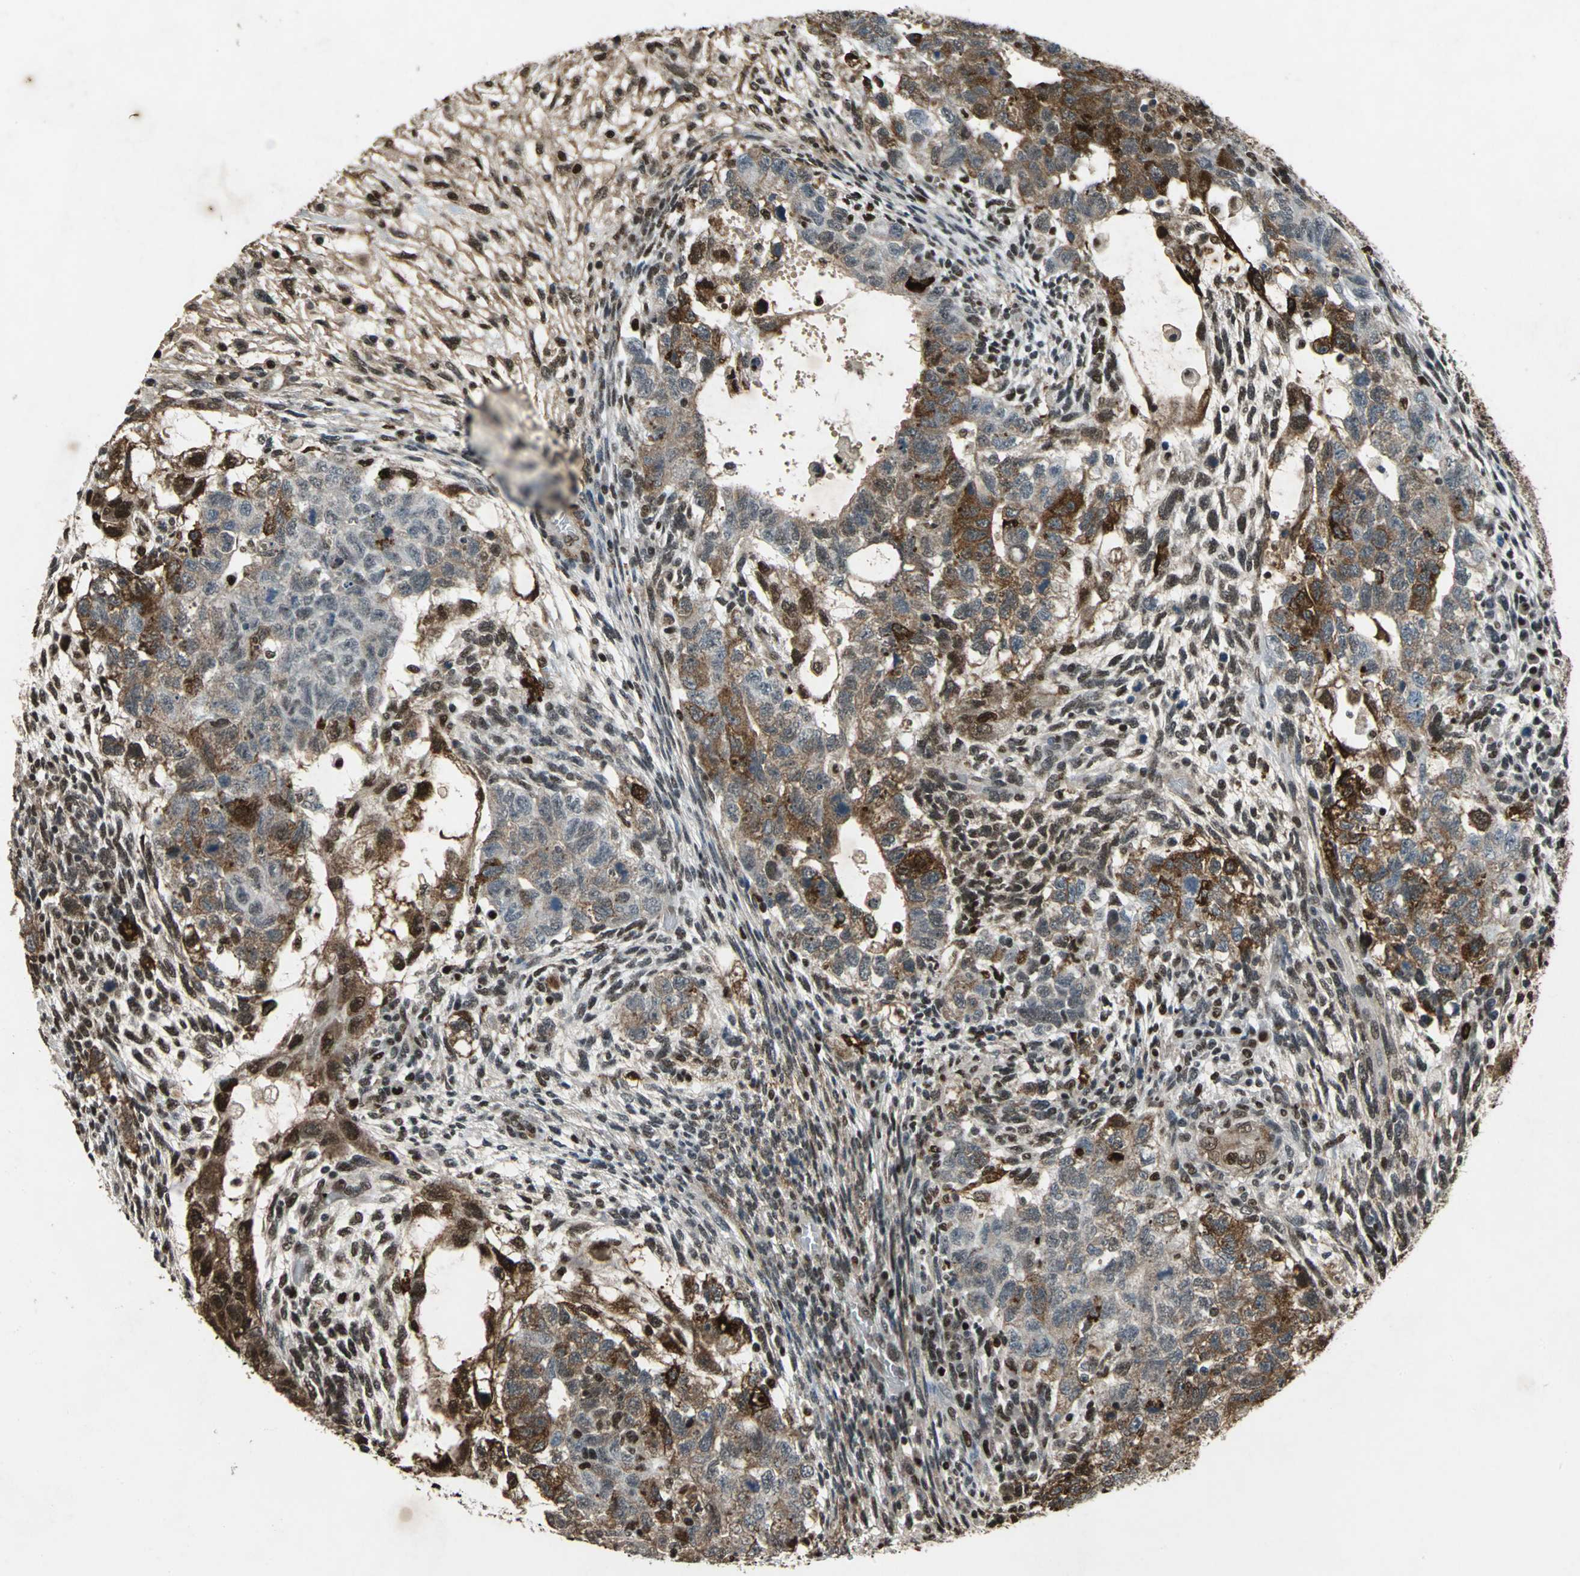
{"staining": {"intensity": "moderate", "quantity": ">75%", "location": "cytoplasmic/membranous,nuclear"}, "tissue": "testis cancer", "cell_type": "Tumor cells", "image_type": "cancer", "snomed": [{"axis": "morphology", "description": "Normal tissue, NOS"}, {"axis": "morphology", "description": "Carcinoma, Embryonal, NOS"}, {"axis": "topography", "description": "Testis"}], "caption": "High-magnification brightfield microscopy of testis cancer stained with DAB (brown) and counterstained with hematoxylin (blue). tumor cells exhibit moderate cytoplasmic/membranous and nuclear positivity is appreciated in about>75% of cells. Using DAB (3,3'-diaminobenzidine) (brown) and hematoxylin (blue) stains, captured at high magnification using brightfield microscopy.", "gene": "ANP32A", "patient": {"sex": "male", "age": 36}}